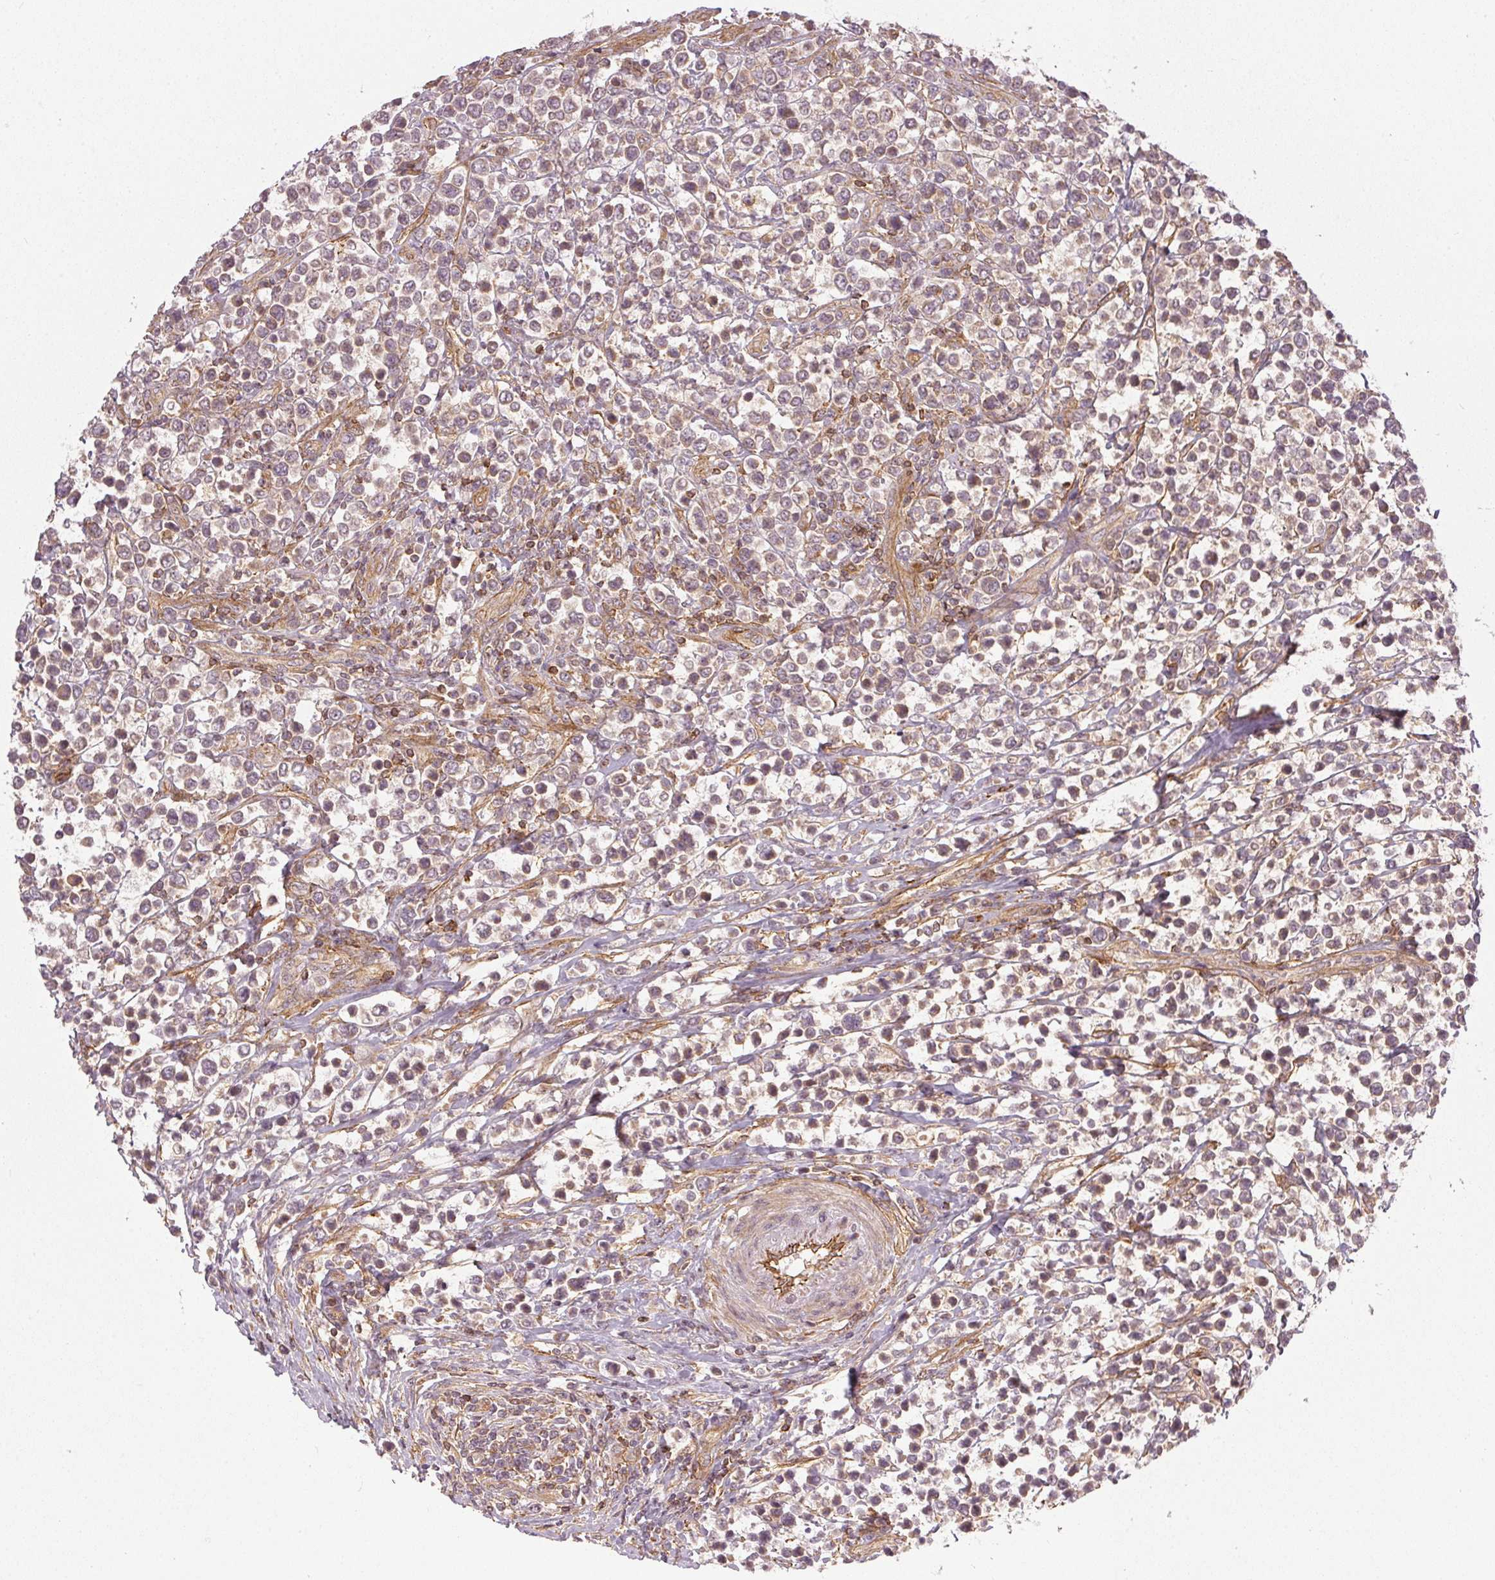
{"staining": {"intensity": "weak", "quantity": "25%-75%", "location": "cytoplasmic/membranous"}, "tissue": "lymphoma", "cell_type": "Tumor cells", "image_type": "cancer", "snomed": [{"axis": "morphology", "description": "Malignant lymphoma, non-Hodgkin's type, High grade"}, {"axis": "topography", "description": "Soft tissue"}], "caption": "The photomicrograph shows immunohistochemical staining of lymphoma. There is weak cytoplasmic/membranous expression is present in about 25%-75% of tumor cells.", "gene": "NADK2", "patient": {"sex": "female", "age": 56}}